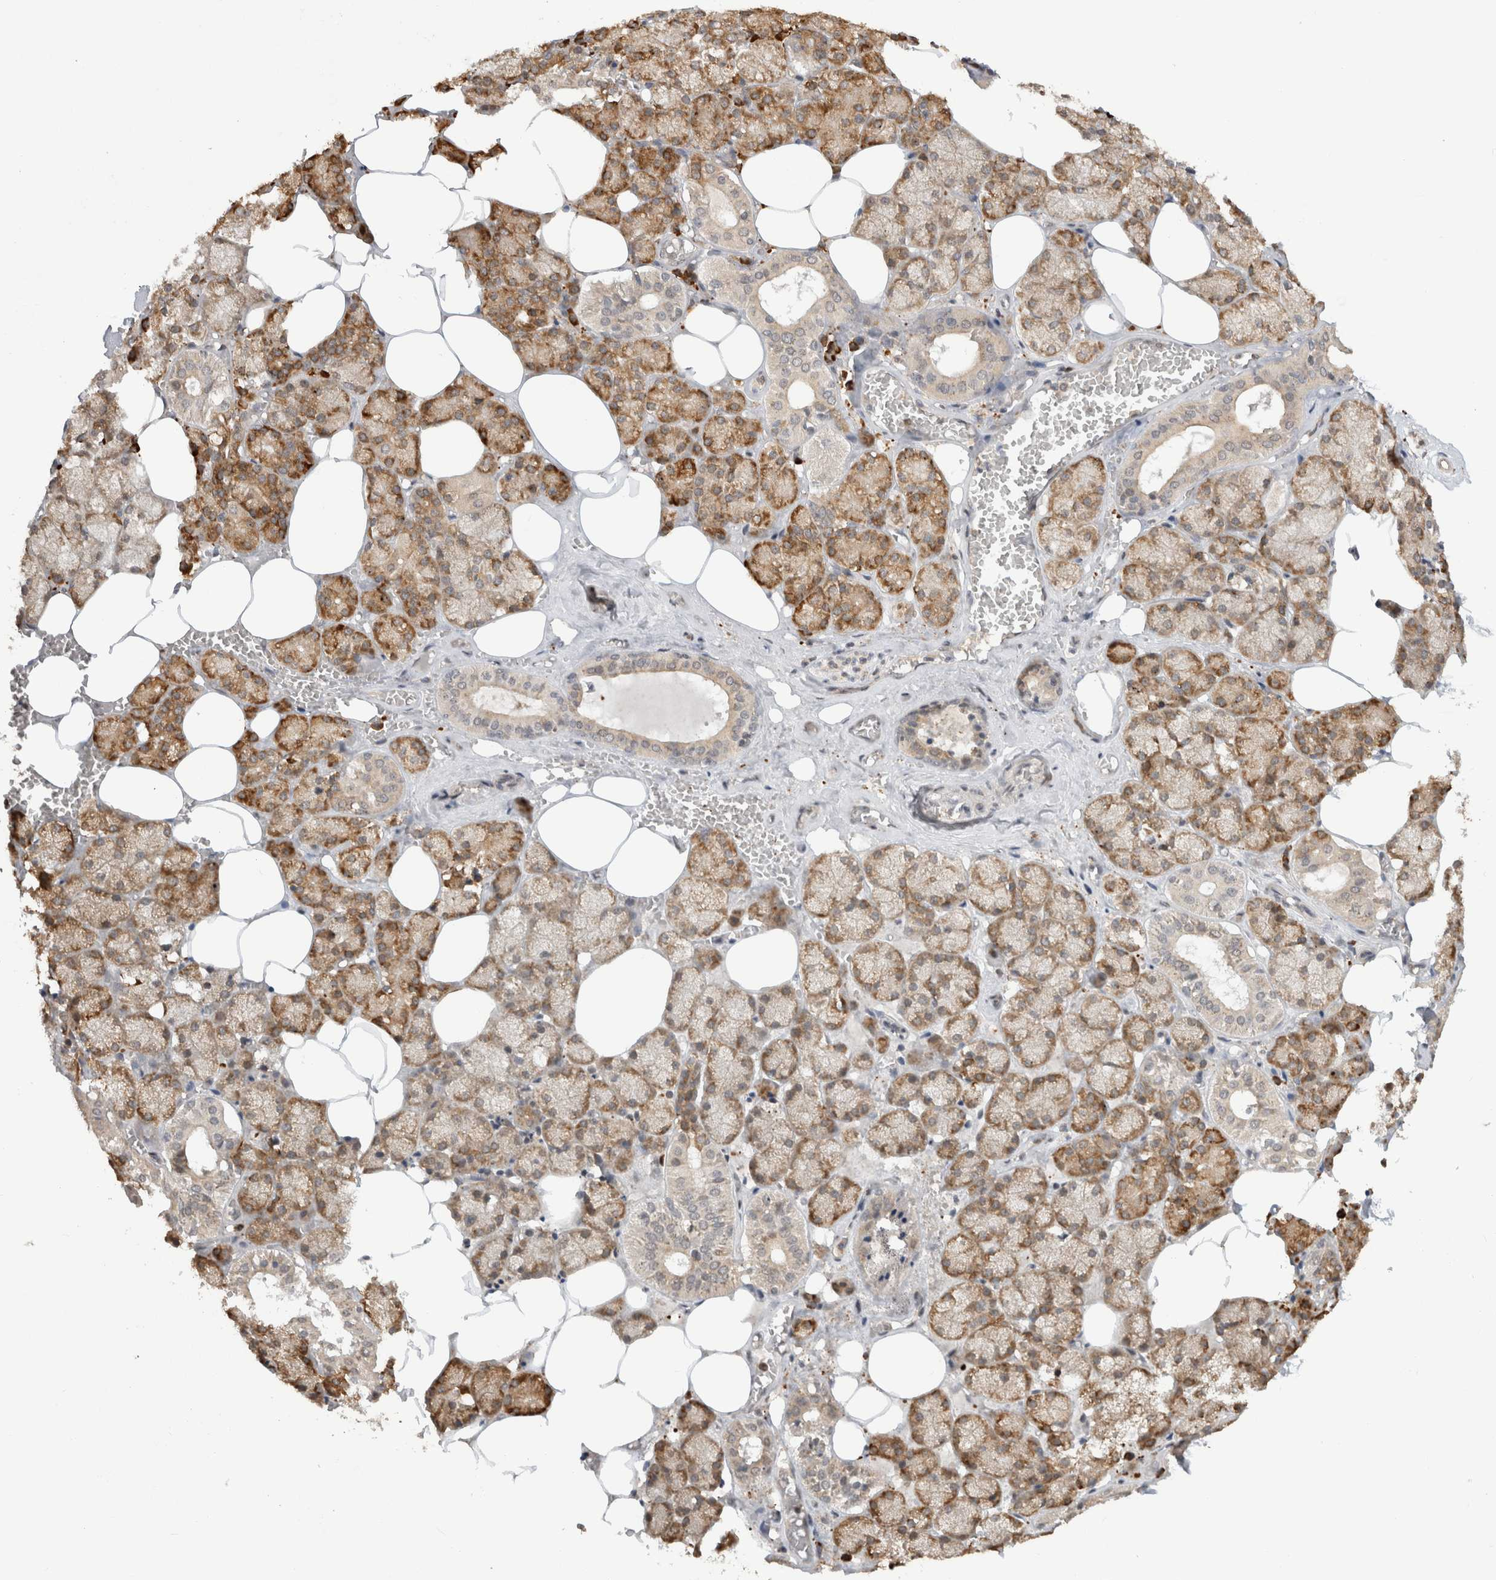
{"staining": {"intensity": "moderate", "quantity": ">75%", "location": "cytoplasmic/membranous"}, "tissue": "salivary gland", "cell_type": "Glandular cells", "image_type": "normal", "snomed": [{"axis": "morphology", "description": "Normal tissue, NOS"}, {"axis": "topography", "description": "Salivary gland"}], "caption": "The immunohistochemical stain highlights moderate cytoplasmic/membranous expression in glandular cells of normal salivary gland.", "gene": "MS4A7", "patient": {"sex": "male", "age": 62}}